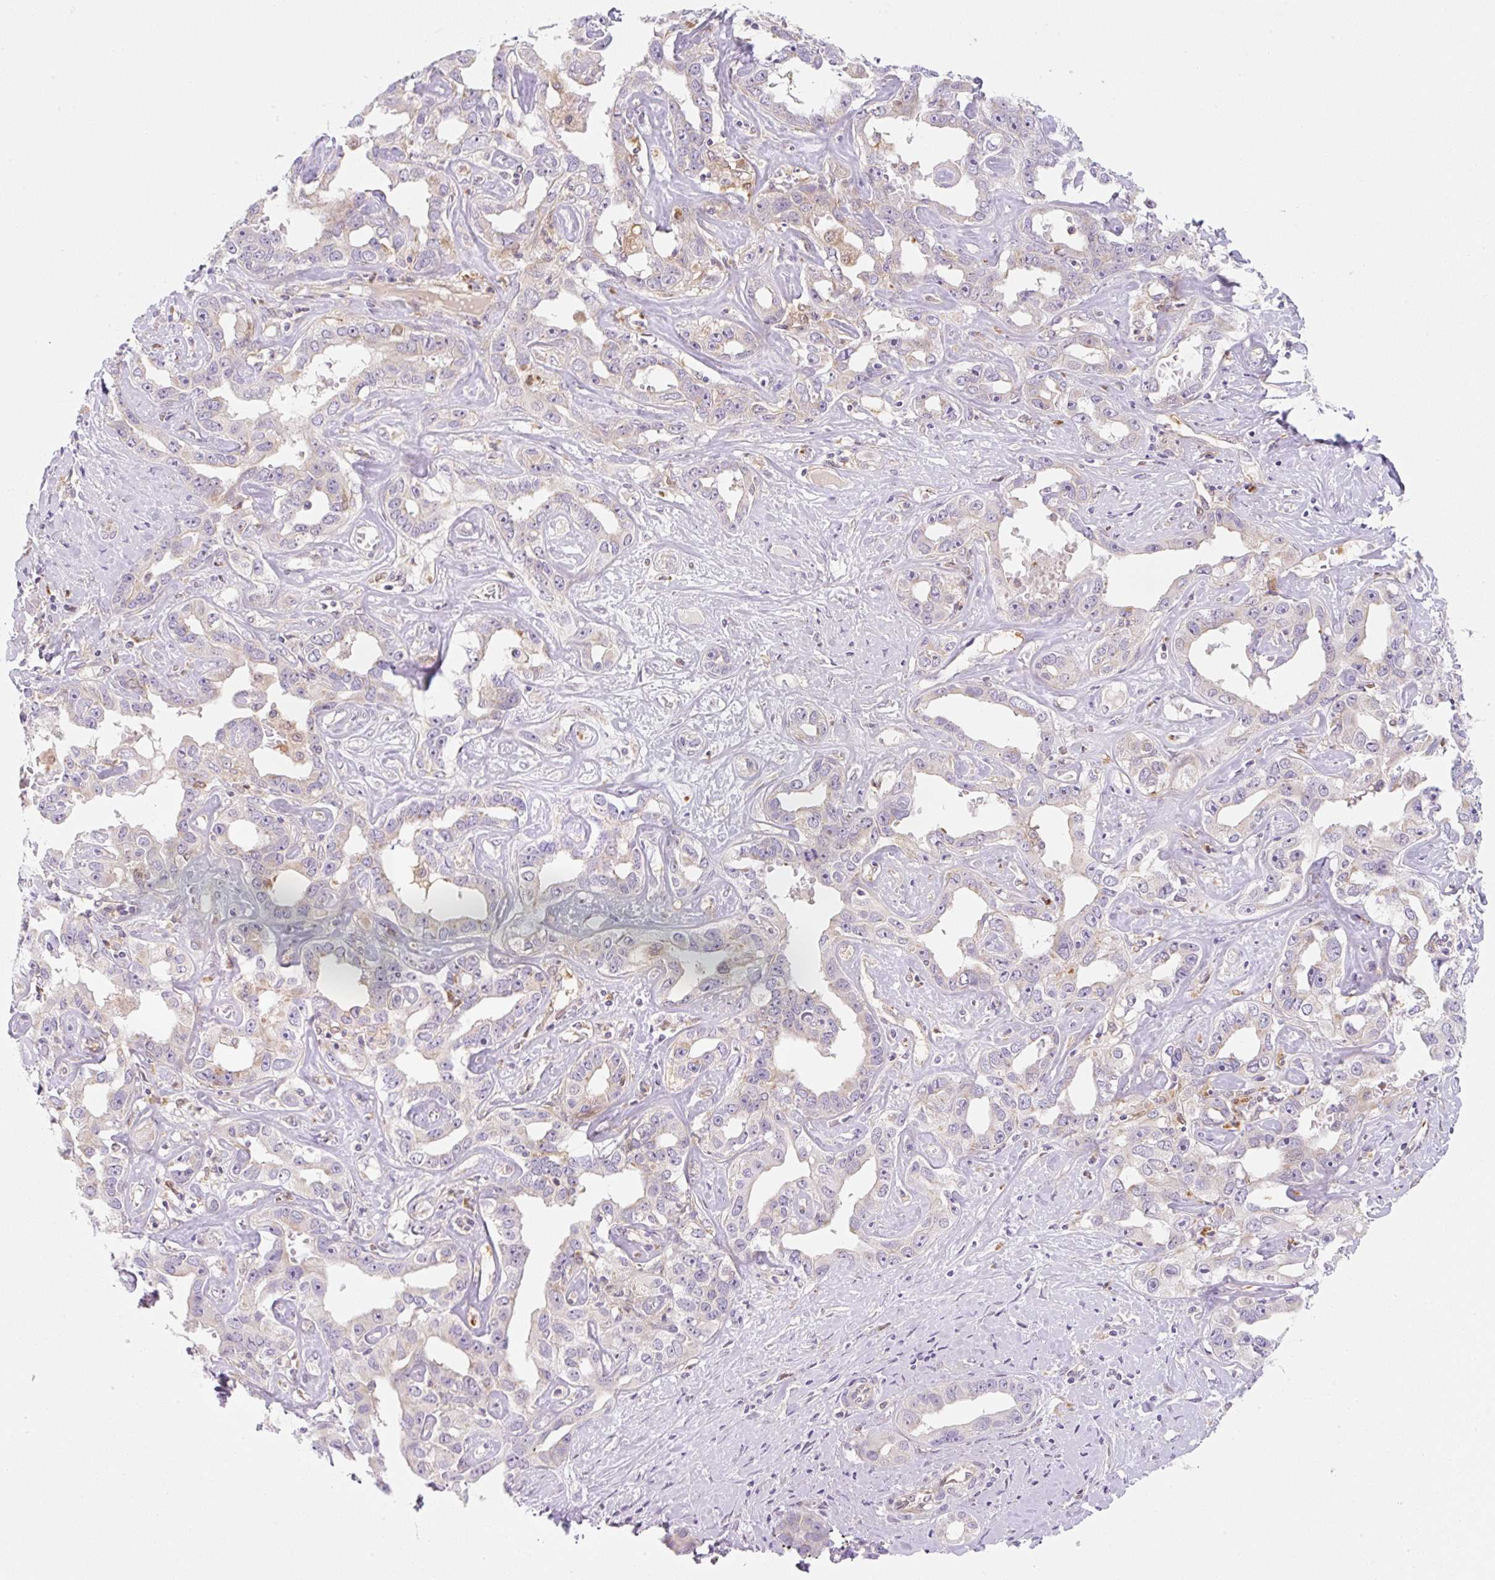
{"staining": {"intensity": "weak", "quantity": "<25%", "location": "cytoplasmic/membranous"}, "tissue": "liver cancer", "cell_type": "Tumor cells", "image_type": "cancer", "snomed": [{"axis": "morphology", "description": "Cholangiocarcinoma"}, {"axis": "topography", "description": "Liver"}], "caption": "The immunohistochemistry micrograph has no significant positivity in tumor cells of cholangiocarcinoma (liver) tissue.", "gene": "OMA1", "patient": {"sex": "male", "age": 59}}